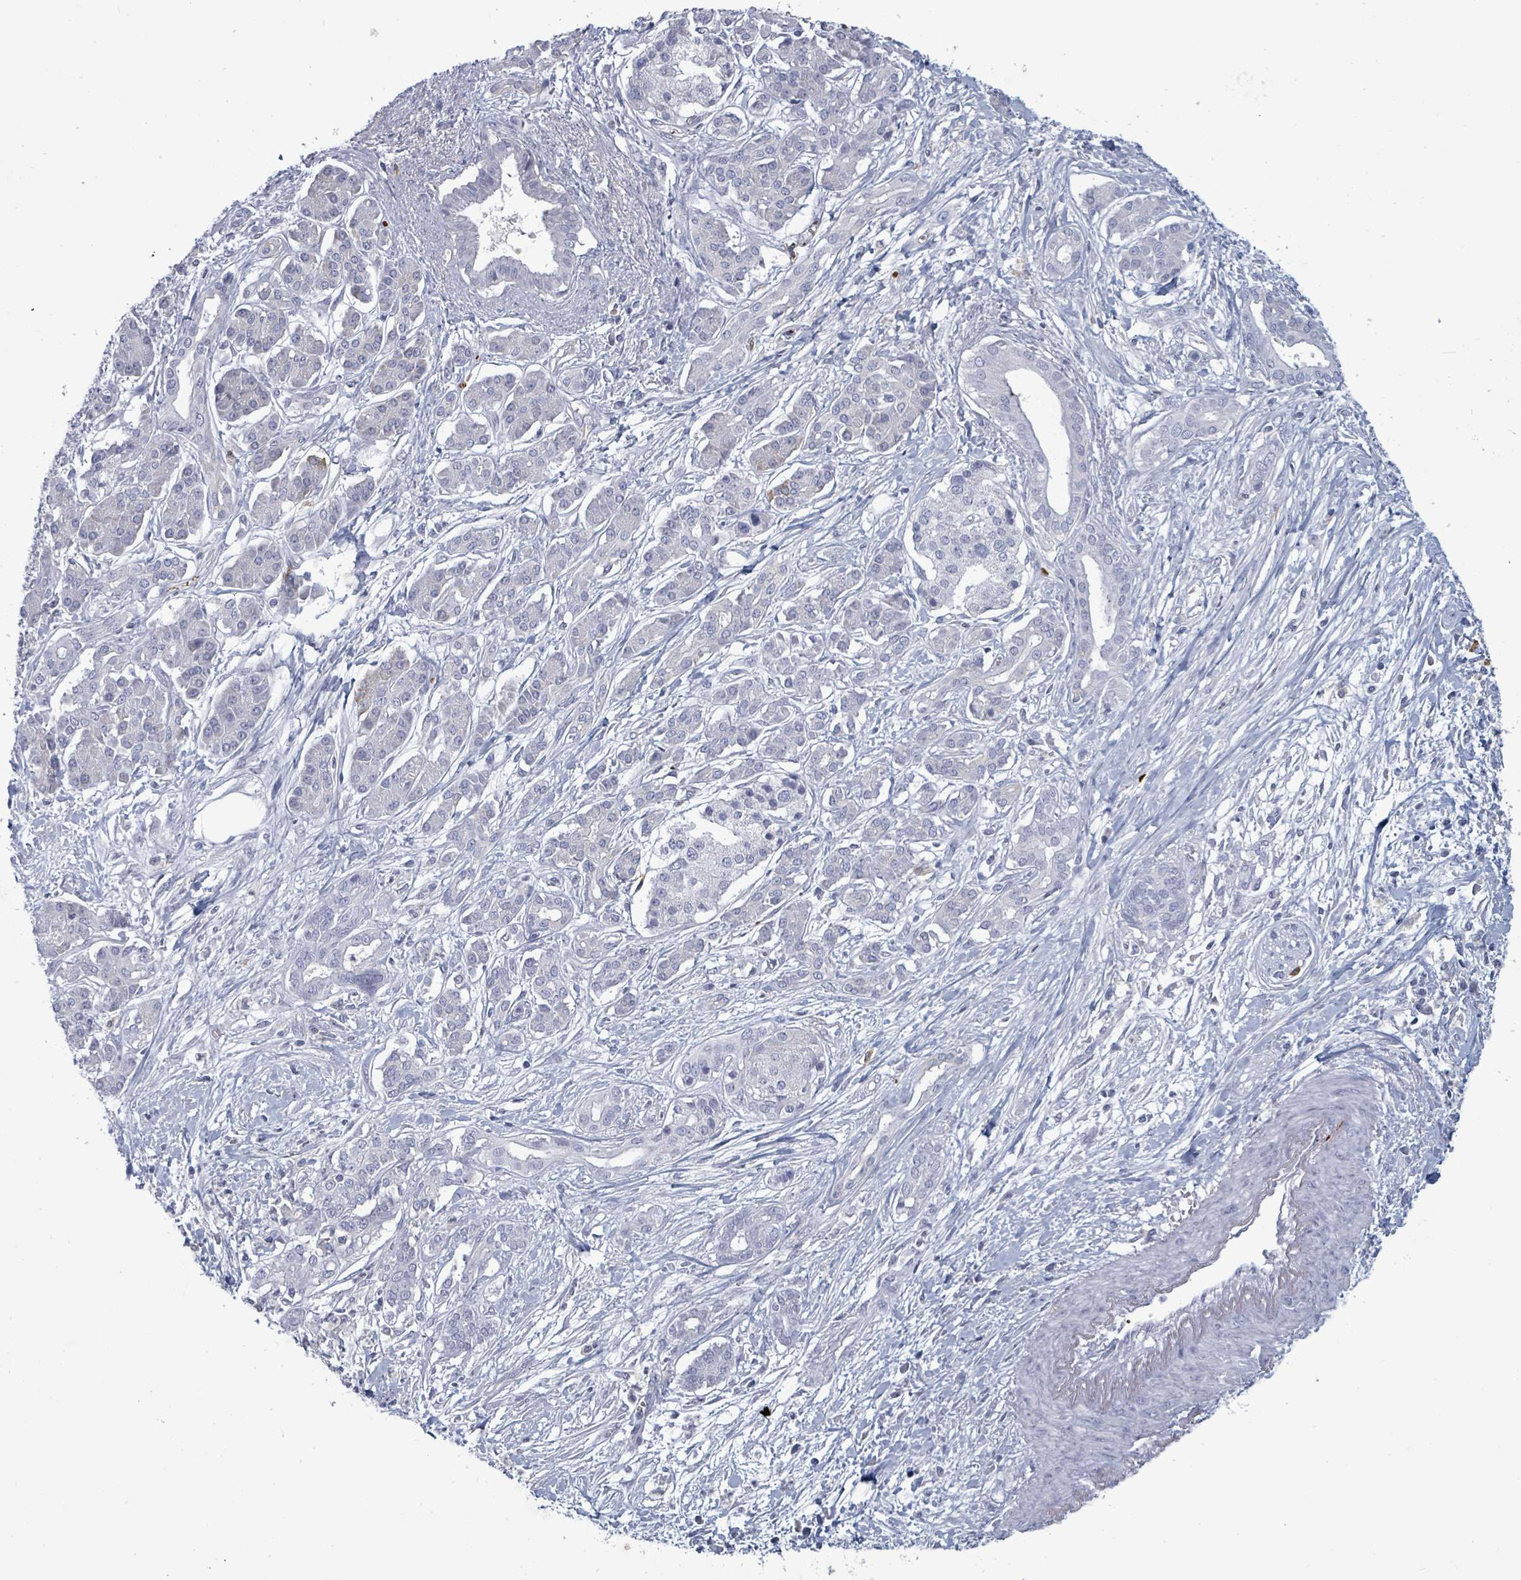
{"staining": {"intensity": "negative", "quantity": "none", "location": "none"}, "tissue": "pancreatic cancer", "cell_type": "Tumor cells", "image_type": "cancer", "snomed": [{"axis": "morphology", "description": "Adenocarcinoma, NOS"}, {"axis": "topography", "description": "Pancreas"}], "caption": "Immunohistochemical staining of pancreatic cancer displays no significant expression in tumor cells. Nuclei are stained in blue.", "gene": "NDST2", "patient": {"sex": "male", "age": 69}}